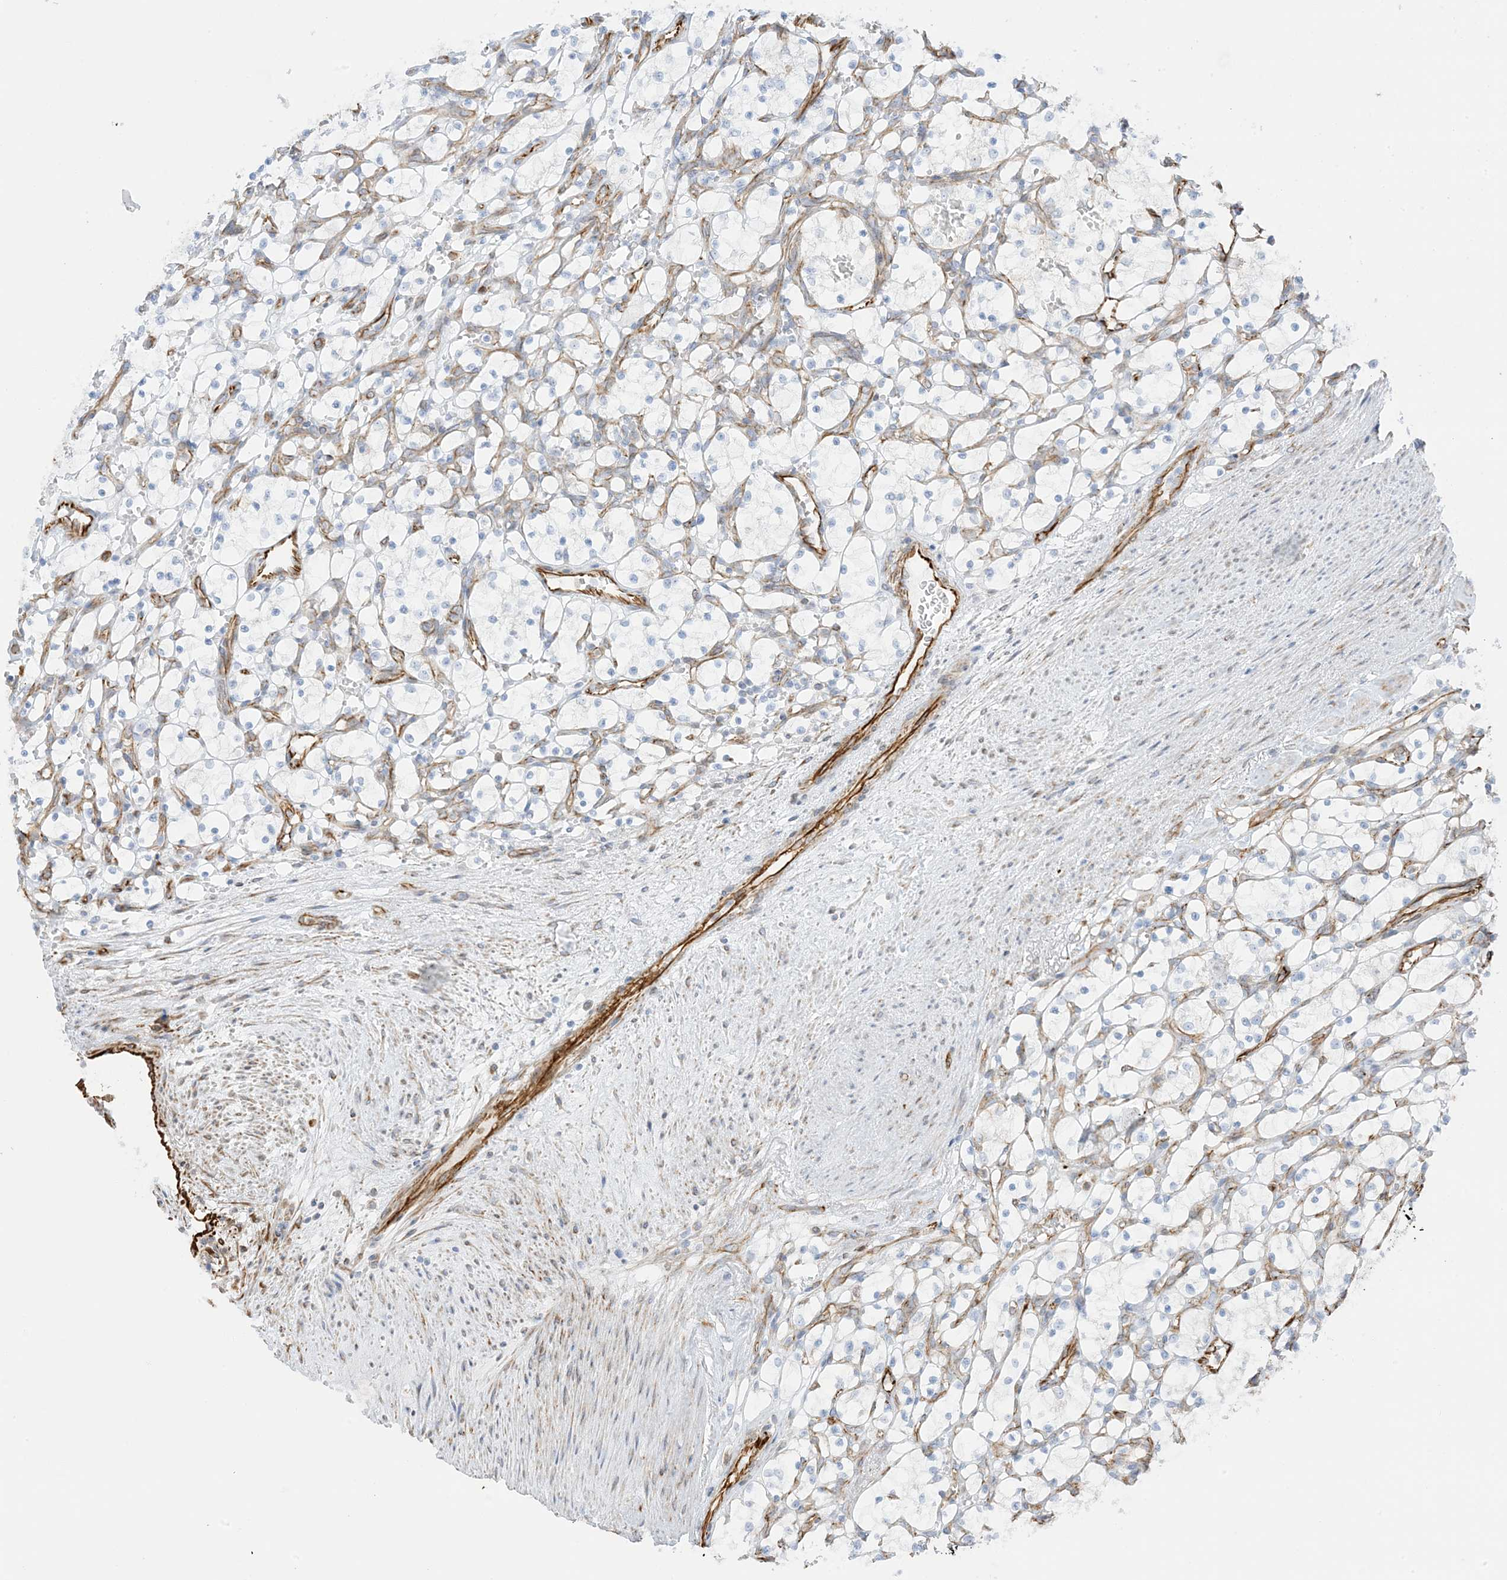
{"staining": {"intensity": "negative", "quantity": "none", "location": "none"}, "tissue": "renal cancer", "cell_type": "Tumor cells", "image_type": "cancer", "snomed": [{"axis": "morphology", "description": "Adenocarcinoma, NOS"}, {"axis": "topography", "description": "Kidney"}], "caption": "DAB immunohistochemical staining of renal adenocarcinoma reveals no significant staining in tumor cells. Nuclei are stained in blue.", "gene": "PID1", "patient": {"sex": "female", "age": 69}}